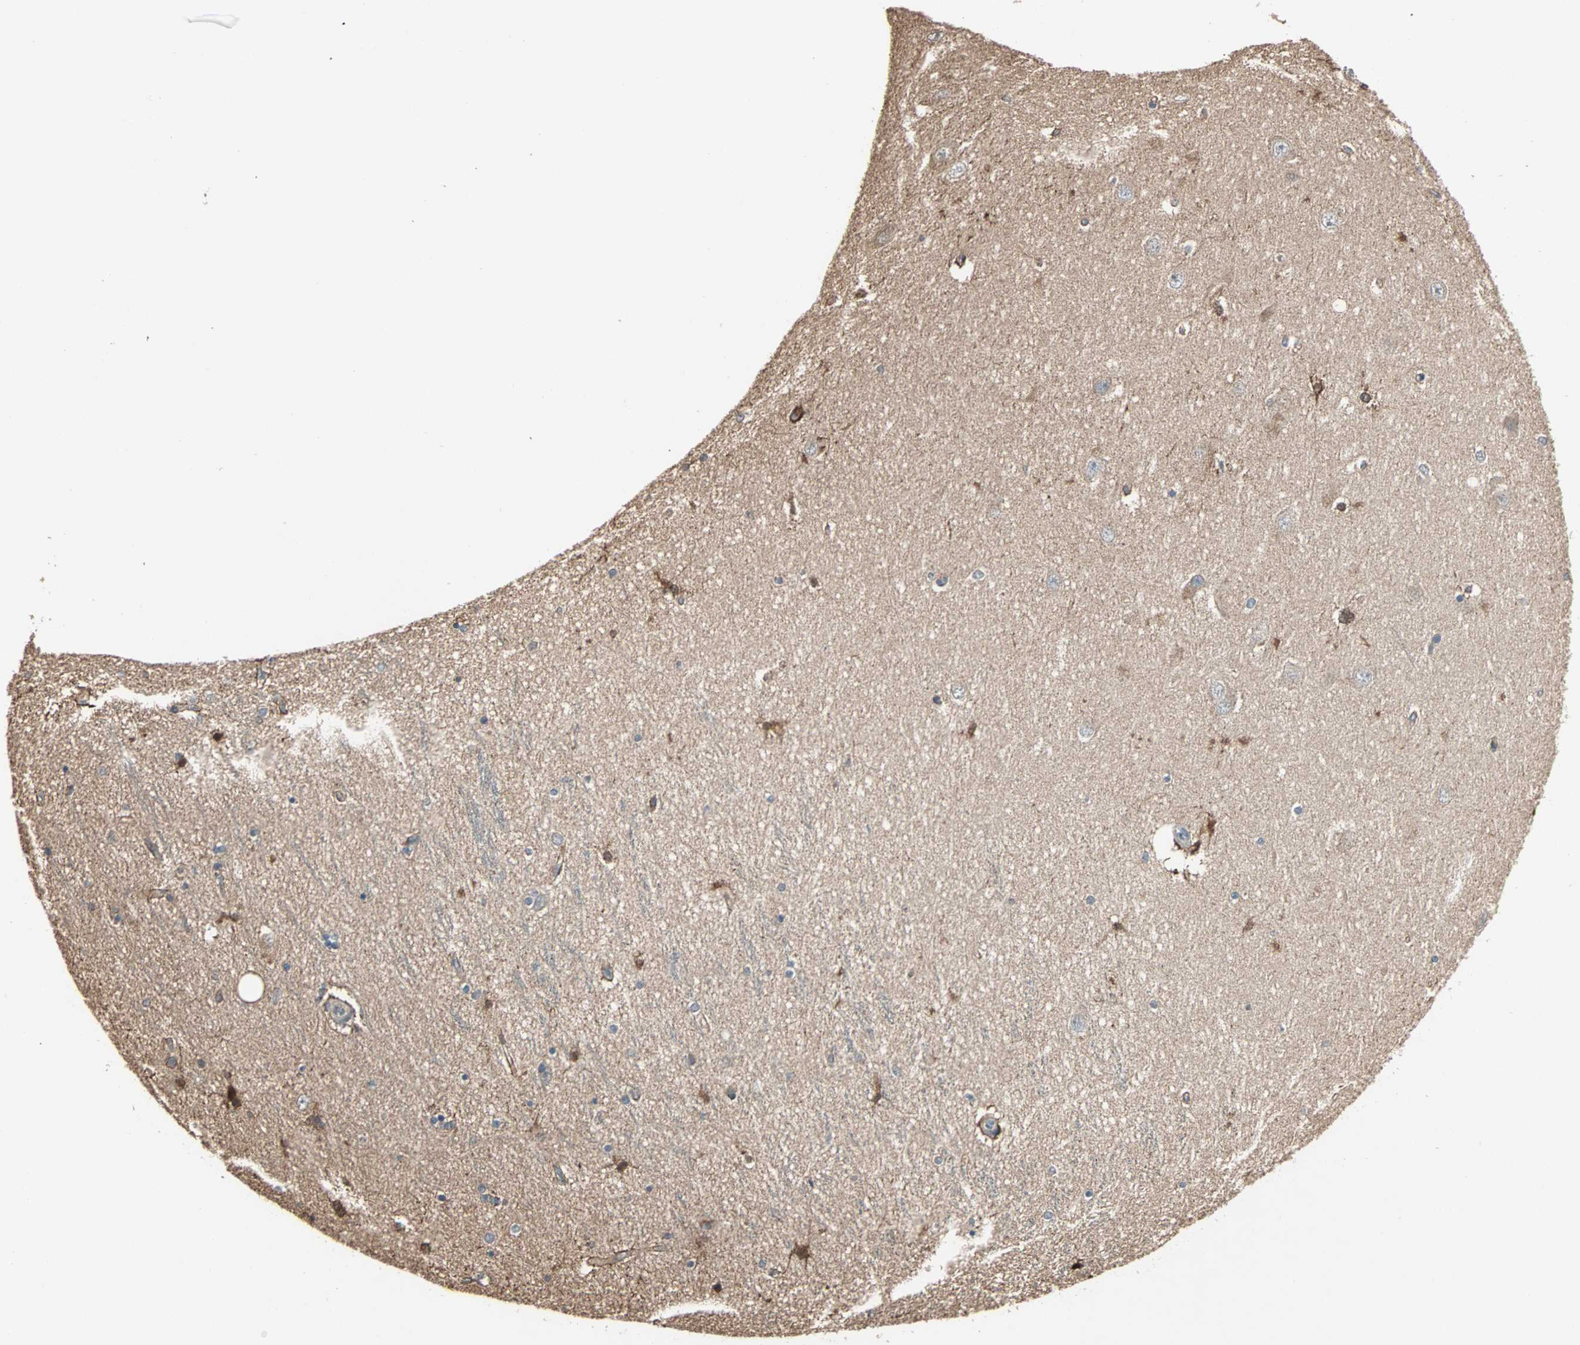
{"staining": {"intensity": "moderate", "quantity": "<25%", "location": "cytoplasmic/membranous,nuclear"}, "tissue": "hippocampus", "cell_type": "Glial cells", "image_type": "normal", "snomed": [{"axis": "morphology", "description": "Normal tissue, NOS"}, {"axis": "topography", "description": "Hippocampus"}], "caption": "Glial cells show low levels of moderate cytoplasmic/membranous,nuclear expression in about <25% of cells in unremarkable human hippocampus.", "gene": "DRG2", "patient": {"sex": "female", "age": 54}}